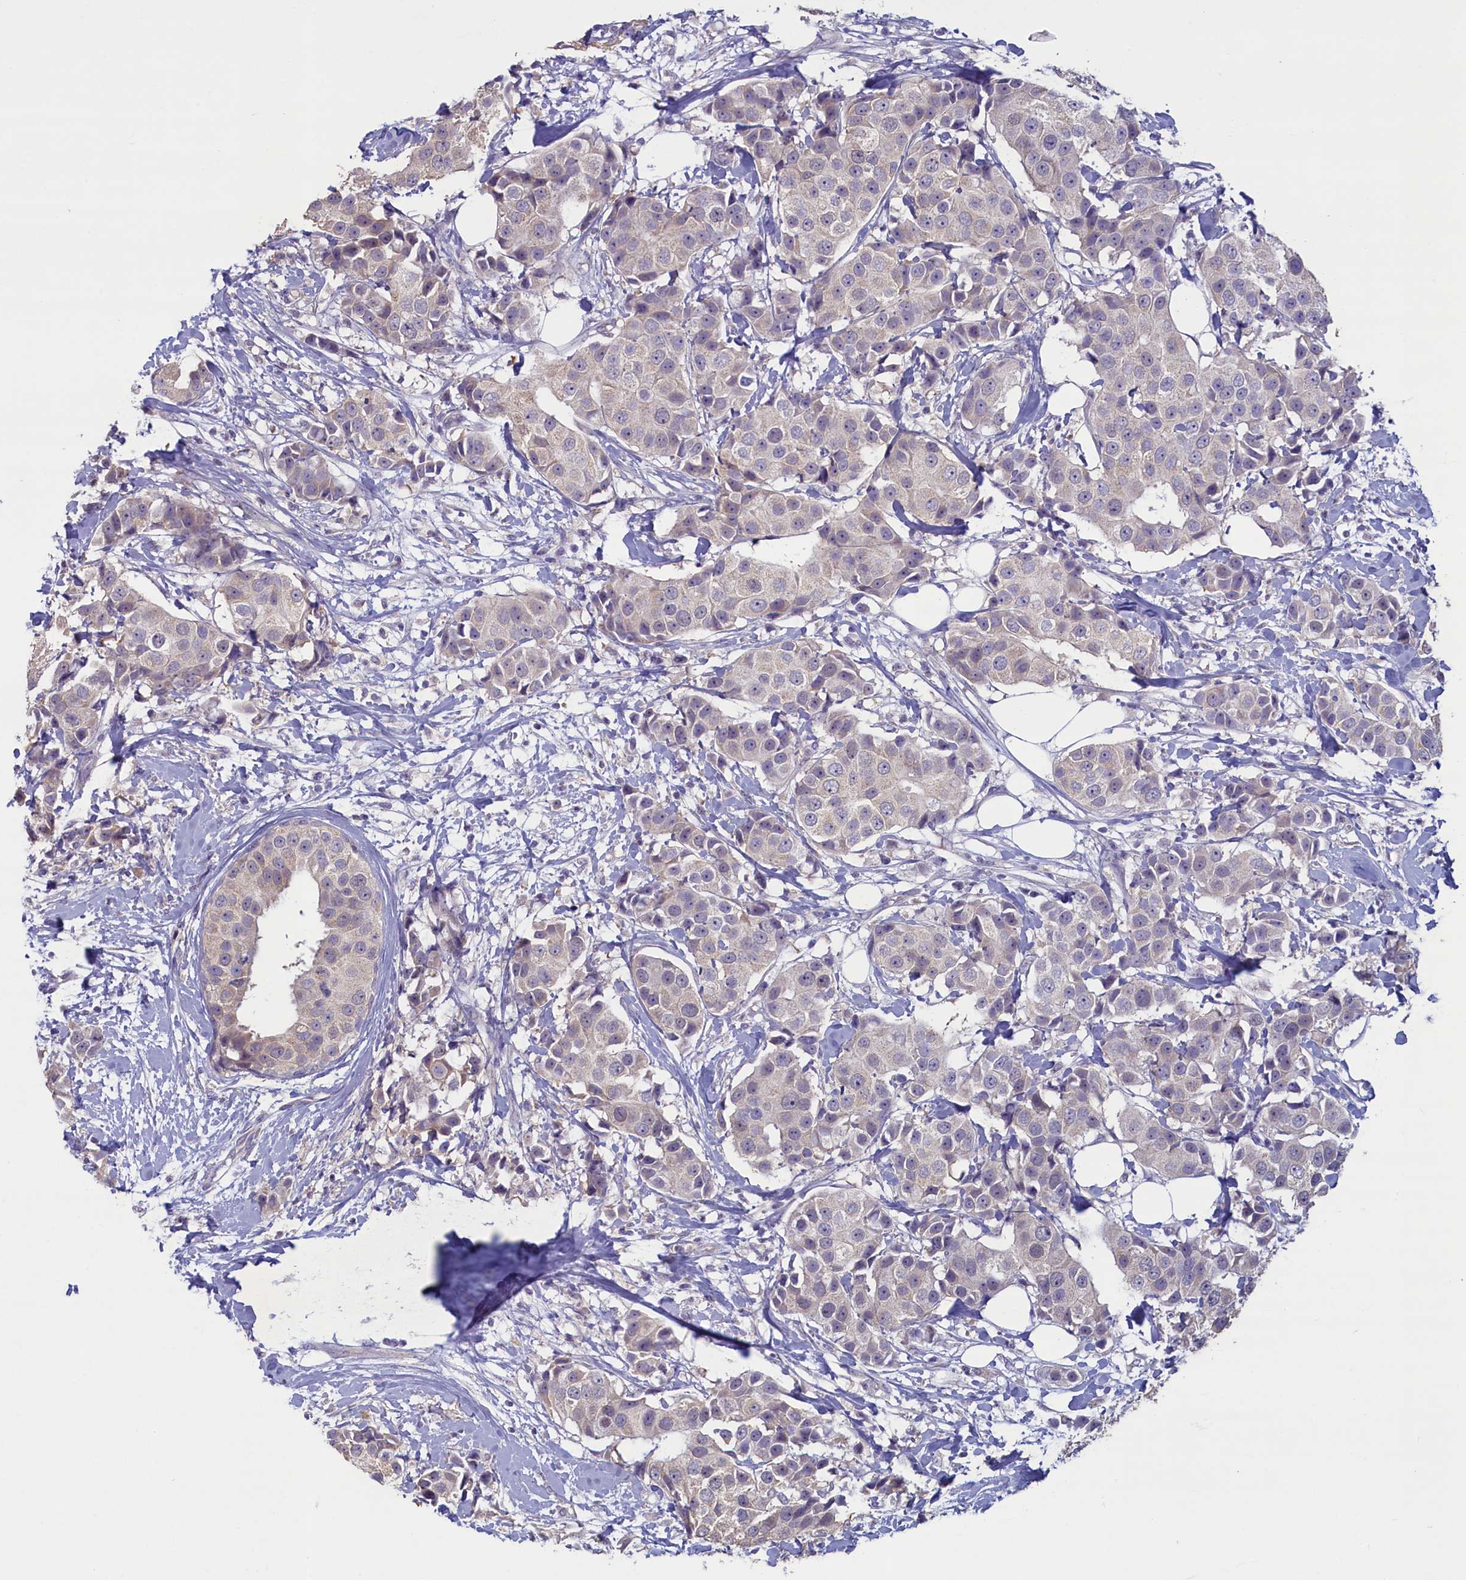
{"staining": {"intensity": "weak", "quantity": "<25%", "location": "cytoplasmic/membranous"}, "tissue": "breast cancer", "cell_type": "Tumor cells", "image_type": "cancer", "snomed": [{"axis": "morphology", "description": "Normal tissue, NOS"}, {"axis": "morphology", "description": "Duct carcinoma"}, {"axis": "topography", "description": "Breast"}], "caption": "Tumor cells show no significant positivity in infiltrating ductal carcinoma (breast). The staining is performed using DAB brown chromogen with nuclei counter-stained in using hematoxylin.", "gene": "ATF7IP2", "patient": {"sex": "female", "age": 39}}